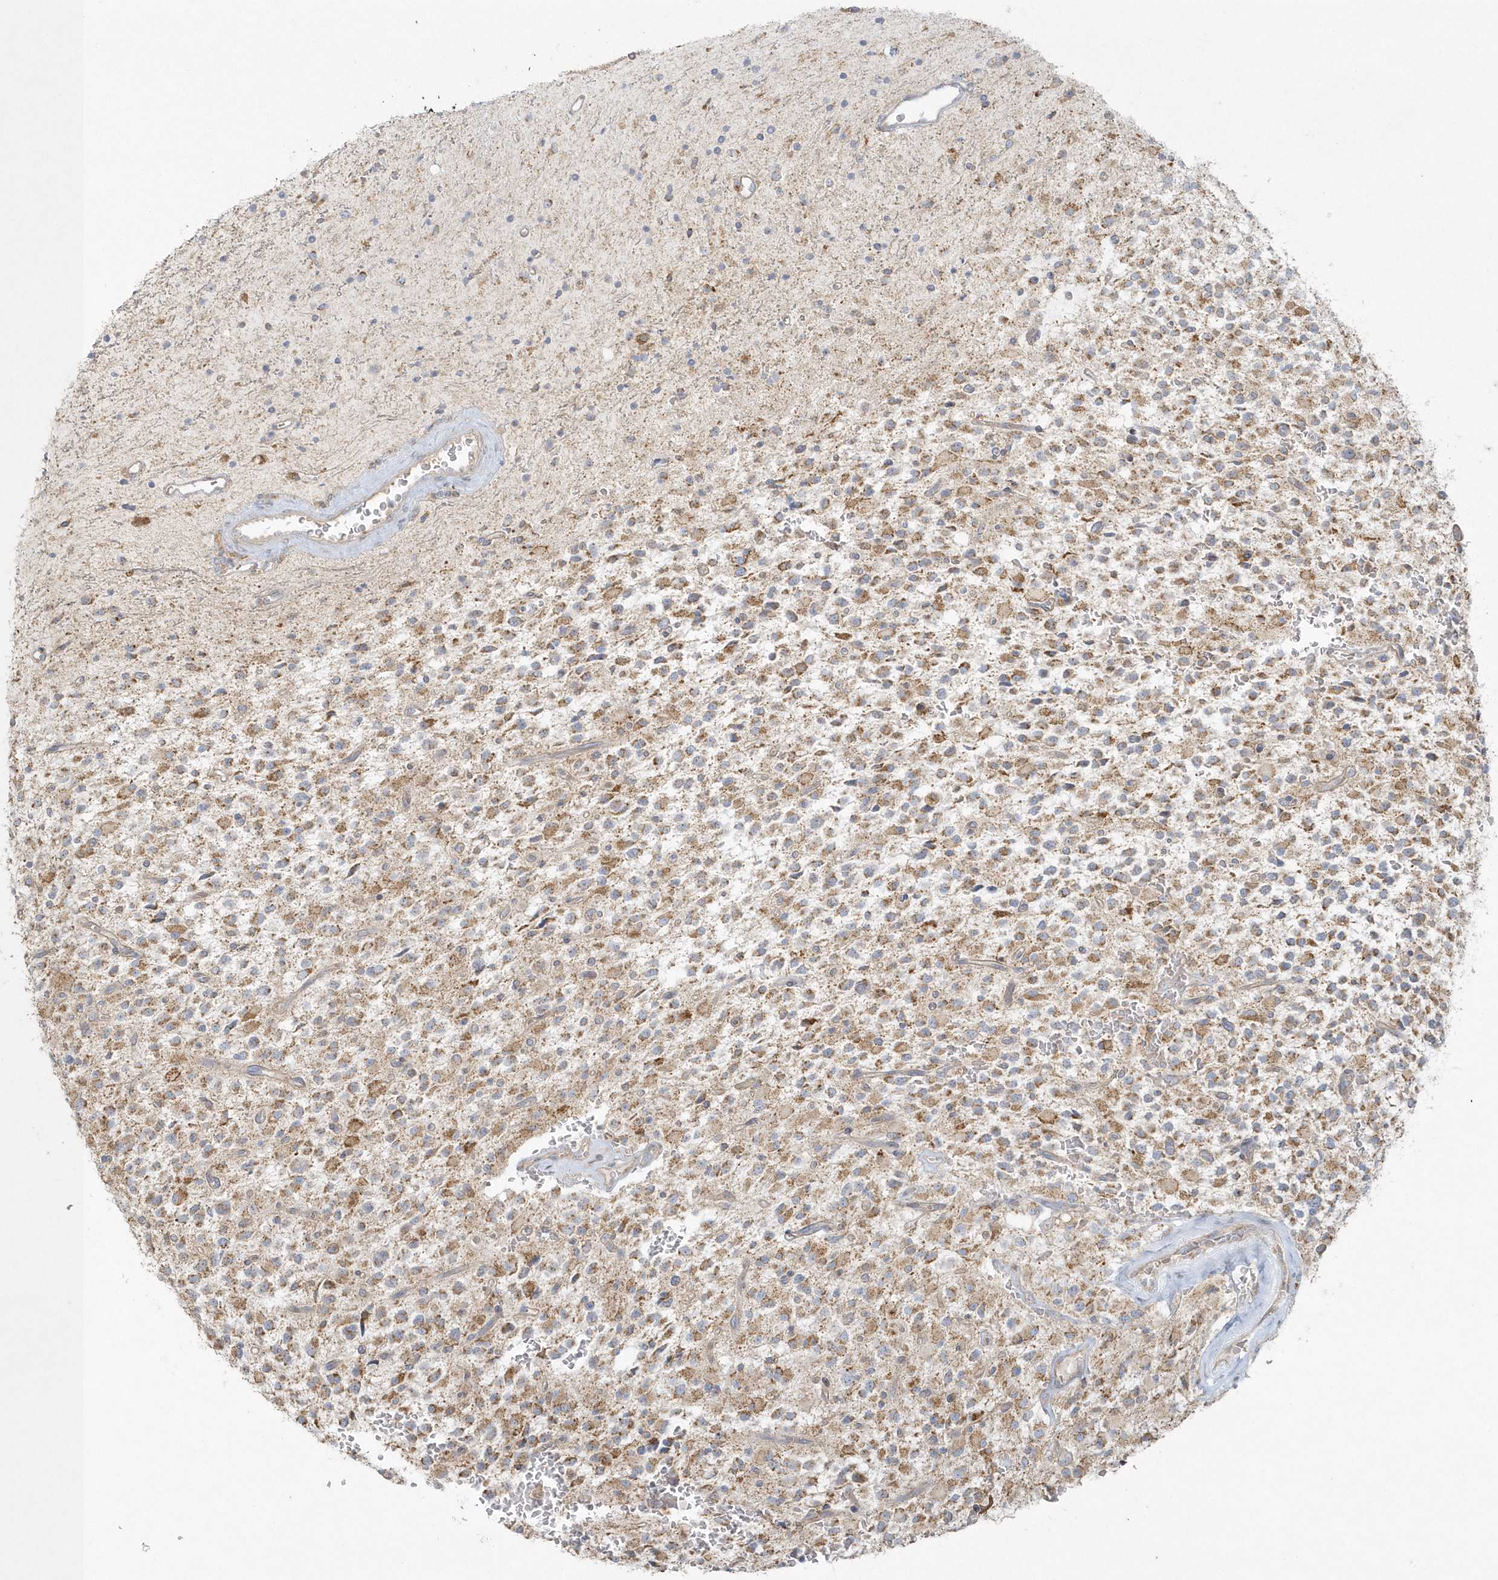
{"staining": {"intensity": "weak", "quantity": ">75%", "location": "cytoplasmic/membranous"}, "tissue": "glioma", "cell_type": "Tumor cells", "image_type": "cancer", "snomed": [{"axis": "morphology", "description": "Glioma, malignant, High grade"}, {"axis": "topography", "description": "Brain"}], "caption": "Immunohistochemical staining of malignant glioma (high-grade) shows low levels of weak cytoplasmic/membranous expression in approximately >75% of tumor cells.", "gene": "BLTP3A", "patient": {"sex": "male", "age": 34}}